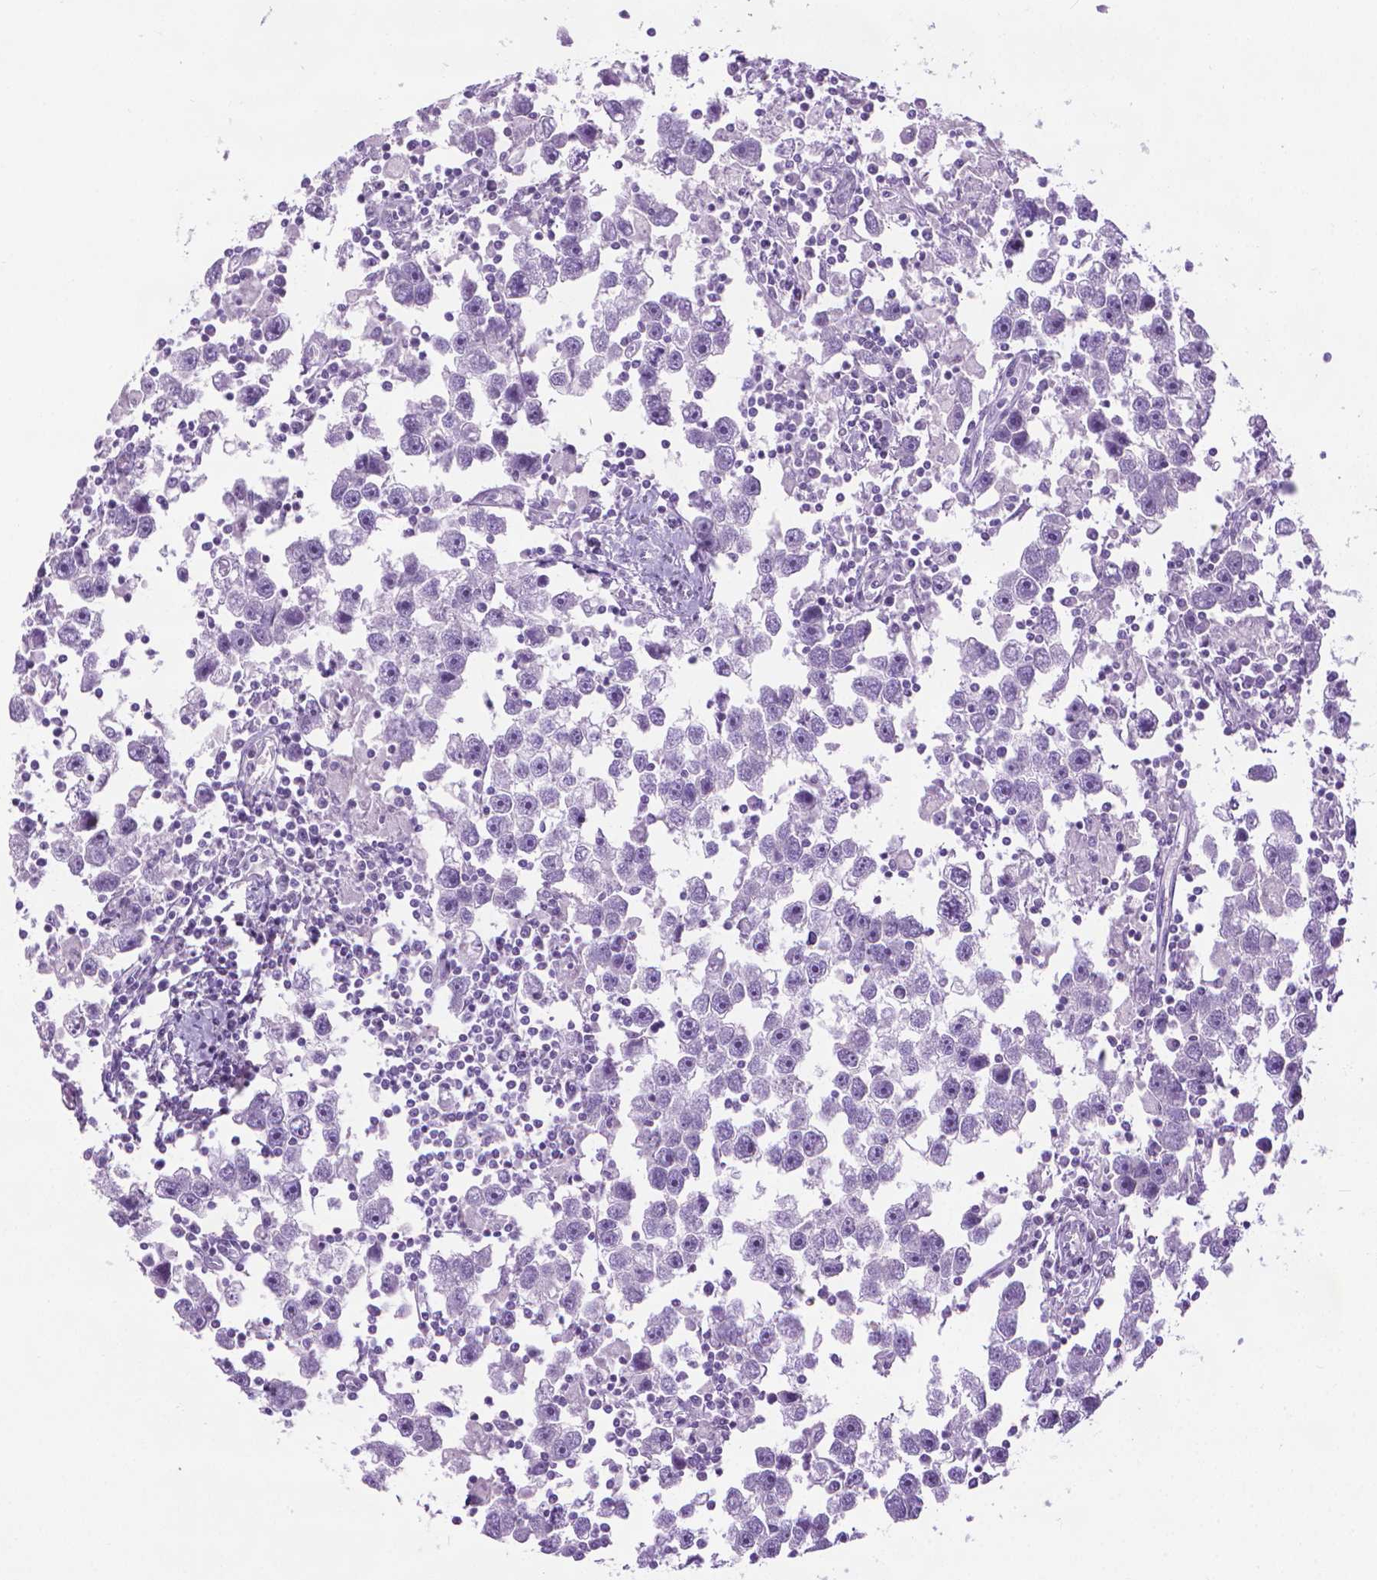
{"staining": {"intensity": "negative", "quantity": "none", "location": "none"}, "tissue": "testis cancer", "cell_type": "Tumor cells", "image_type": "cancer", "snomed": [{"axis": "morphology", "description": "Seminoma, NOS"}, {"axis": "topography", "description": "Testis"}], "caption": "Testis cancer was stained to show a protein in brown. There is no significant staining in tumor cells.", "gene": "DNAI7", "patient": {"sex": "male", "age": 30}}